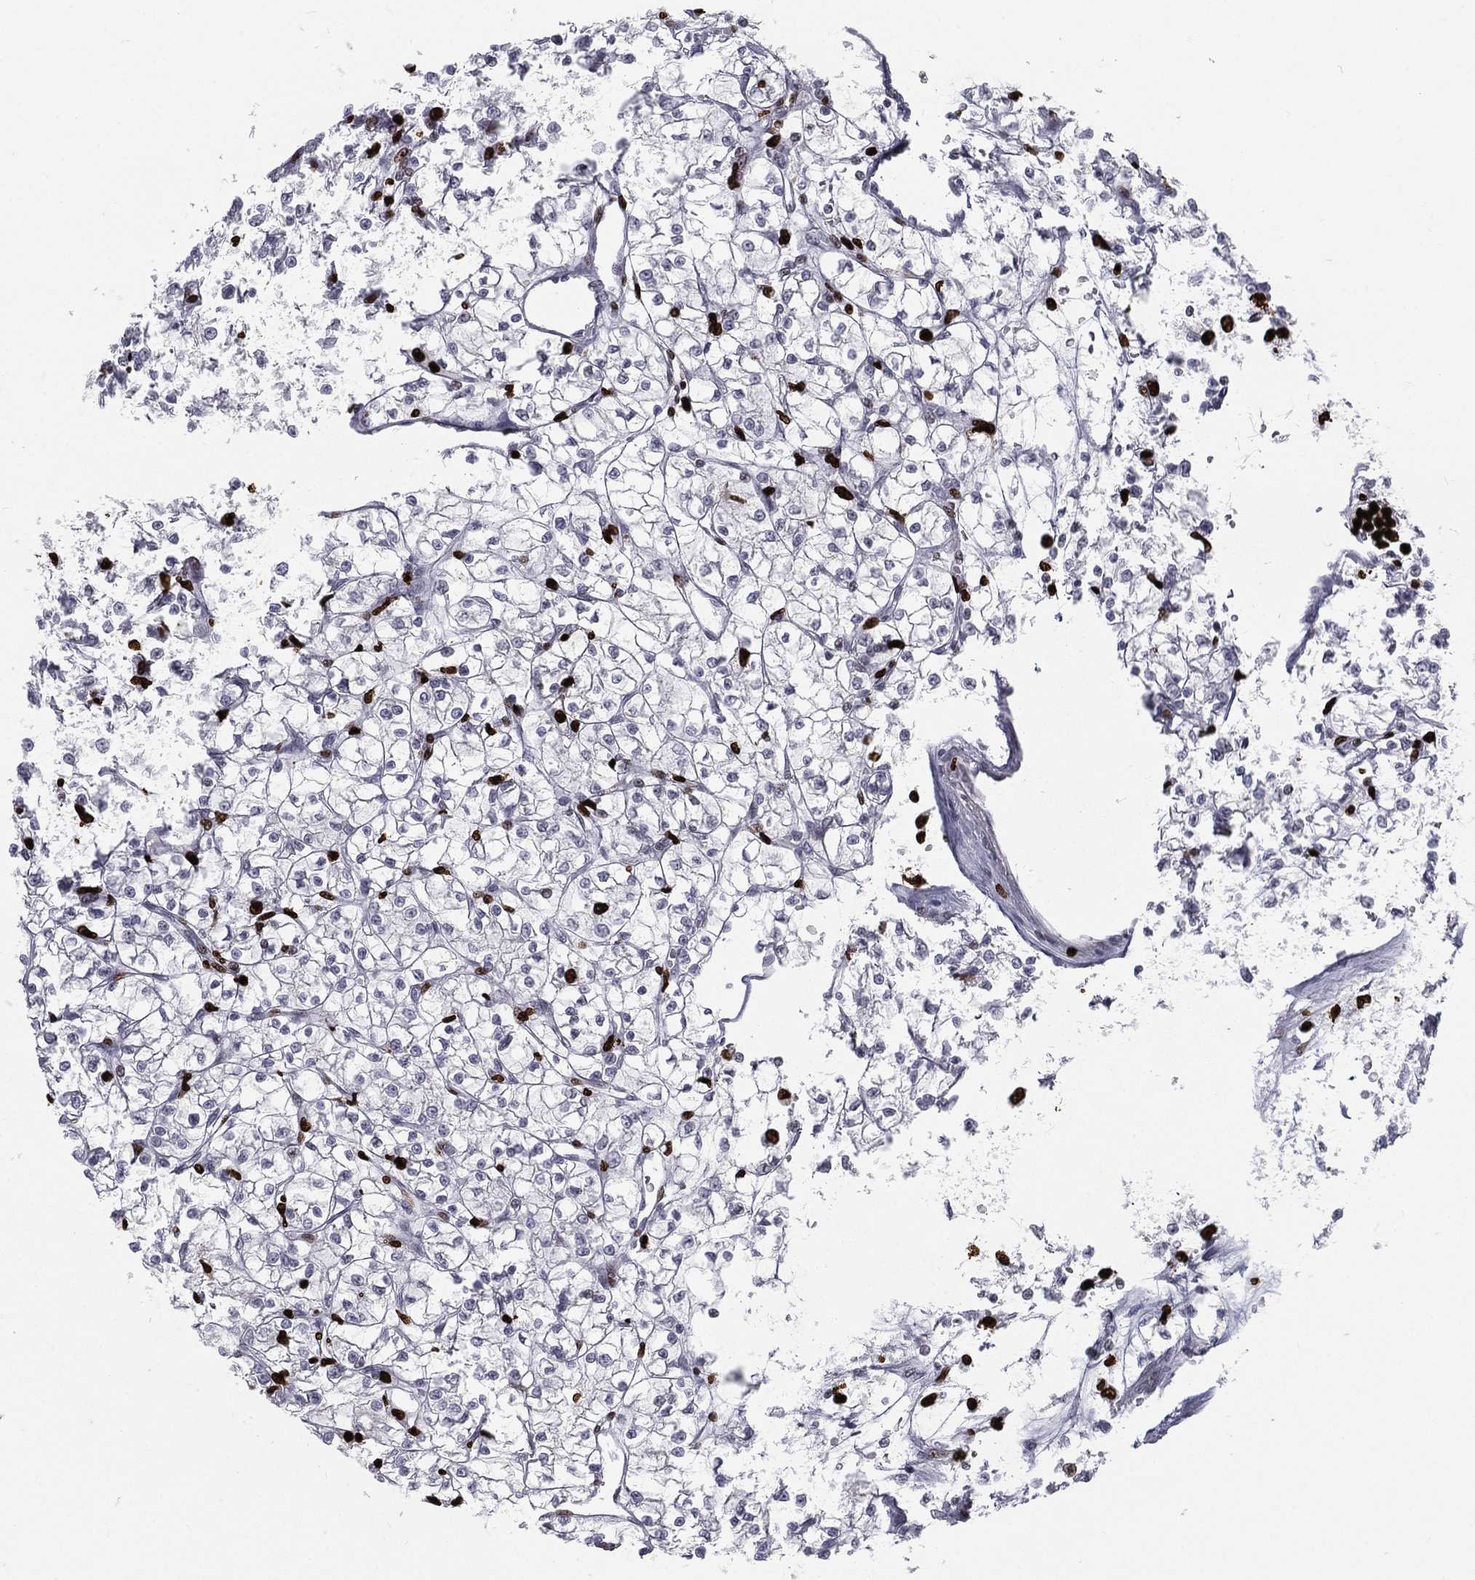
{"staining": {"intensity": "negative", "quantity": "none", "location": "none"}, "tissue": "renal cancer", "cell_type": "Tumor cells", "image_type": "cancer", "snomed": [{"axis": "morphology", "description": "Adenocarcinoma, NOS"}, {"axis": "topography", "description": "Kidney"}], "caption": "Renal adenocarcinoma stained for a protein using immunohistochemistry (IHC) exhibits no staining tumor cells.", "gene": "MNDA", "patient": {"sex": "female", "age": 64}}